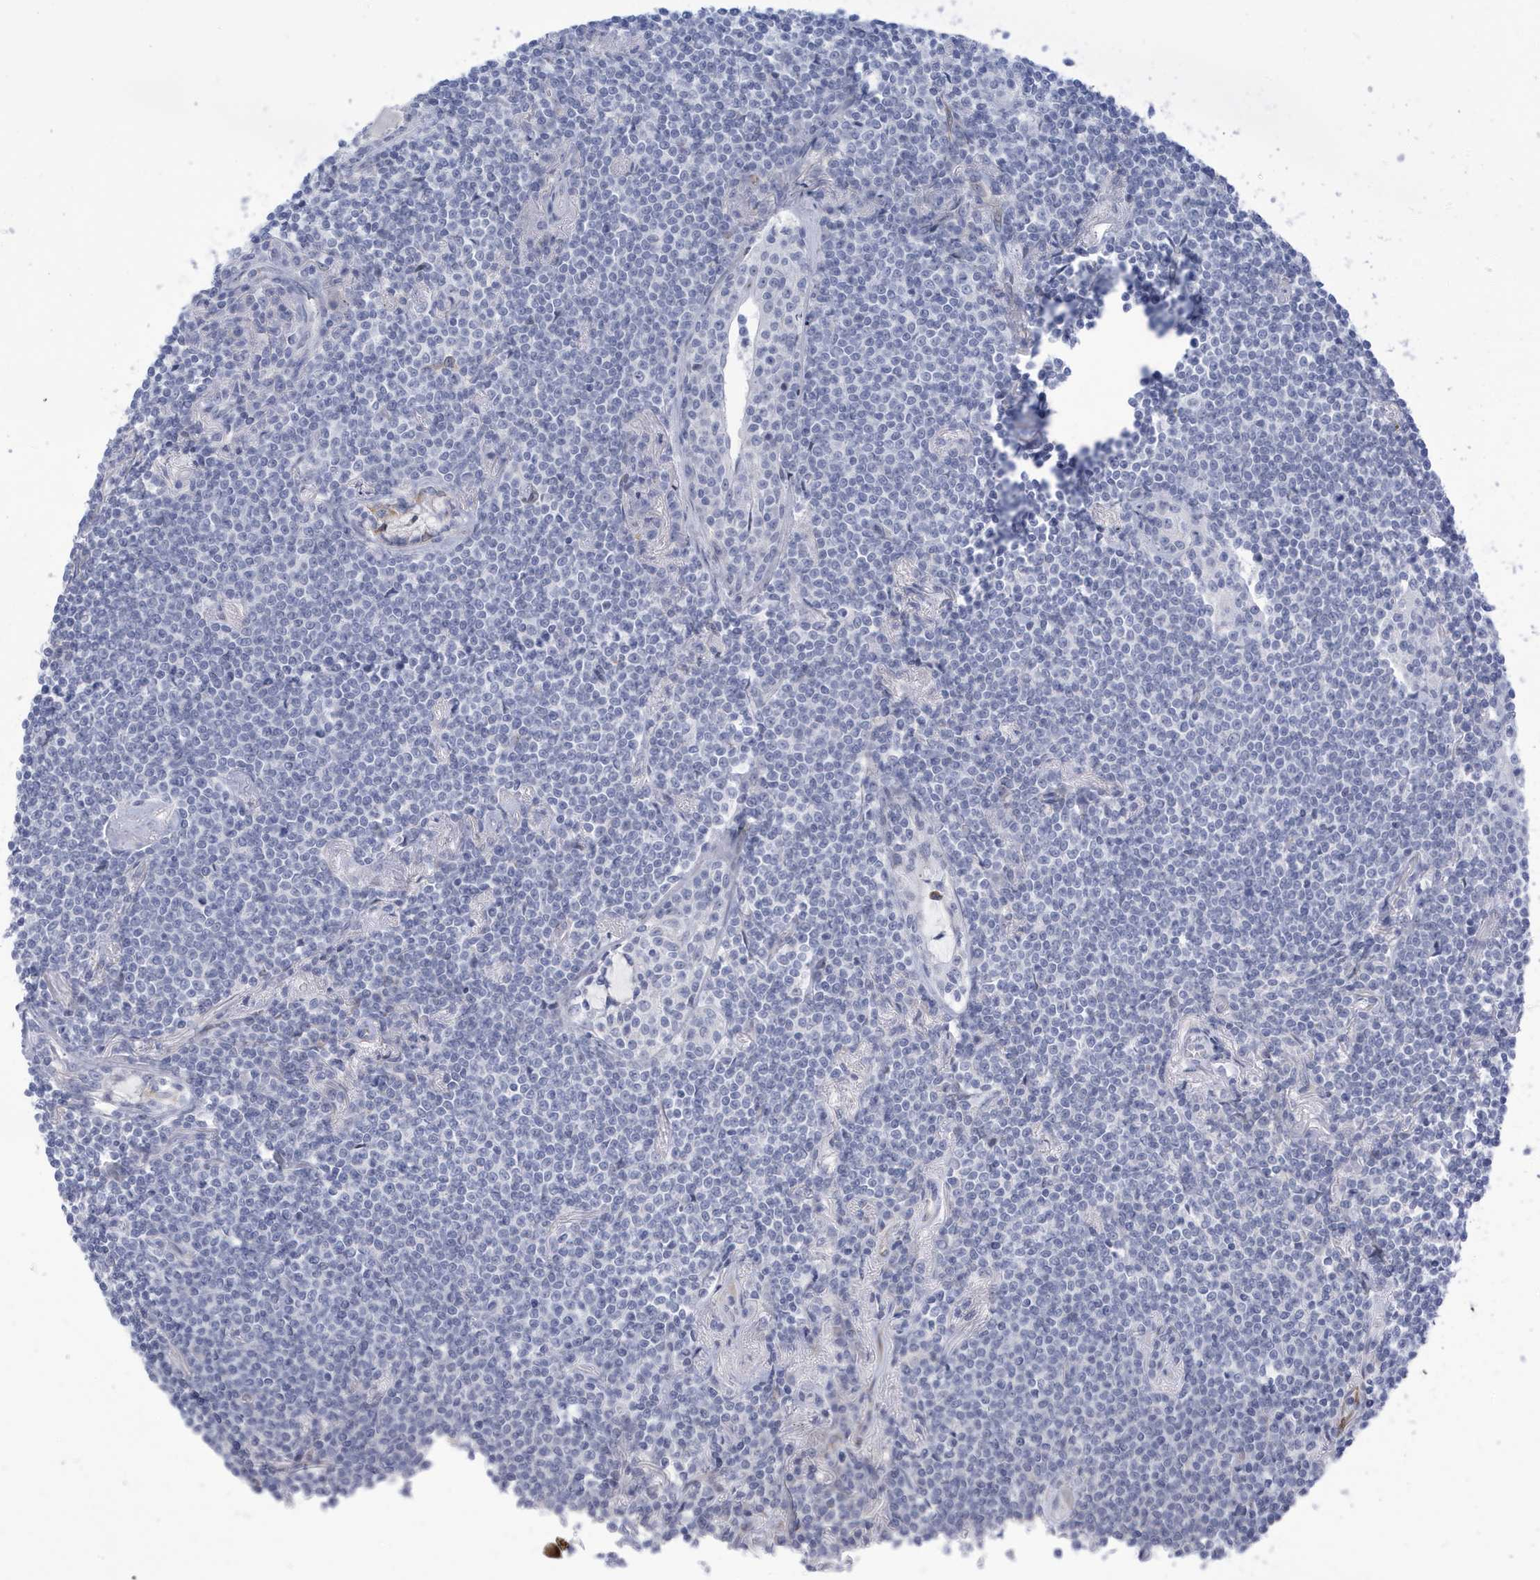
{"staining": {"intensity": "negative", "quantity": "none", "location": "none"}, "tissue": "lymphoma", "cell_type": "Tumor cells", "image_type": "cancer", "snomed": [{"axis": "morphology", "description": "Malignant lymphoma, non-Hodgkin's type, Low grade"}, {"axis": "topography", "description": "Lung"}], "caption": "This is an IHC histopathology image of human malignant lymphoma, non-Hodgkin's type (low-grade). There is no expression in tumor cells.", "gene": "SEMA3F", "patient": {"sex": "female", "age": 71}}